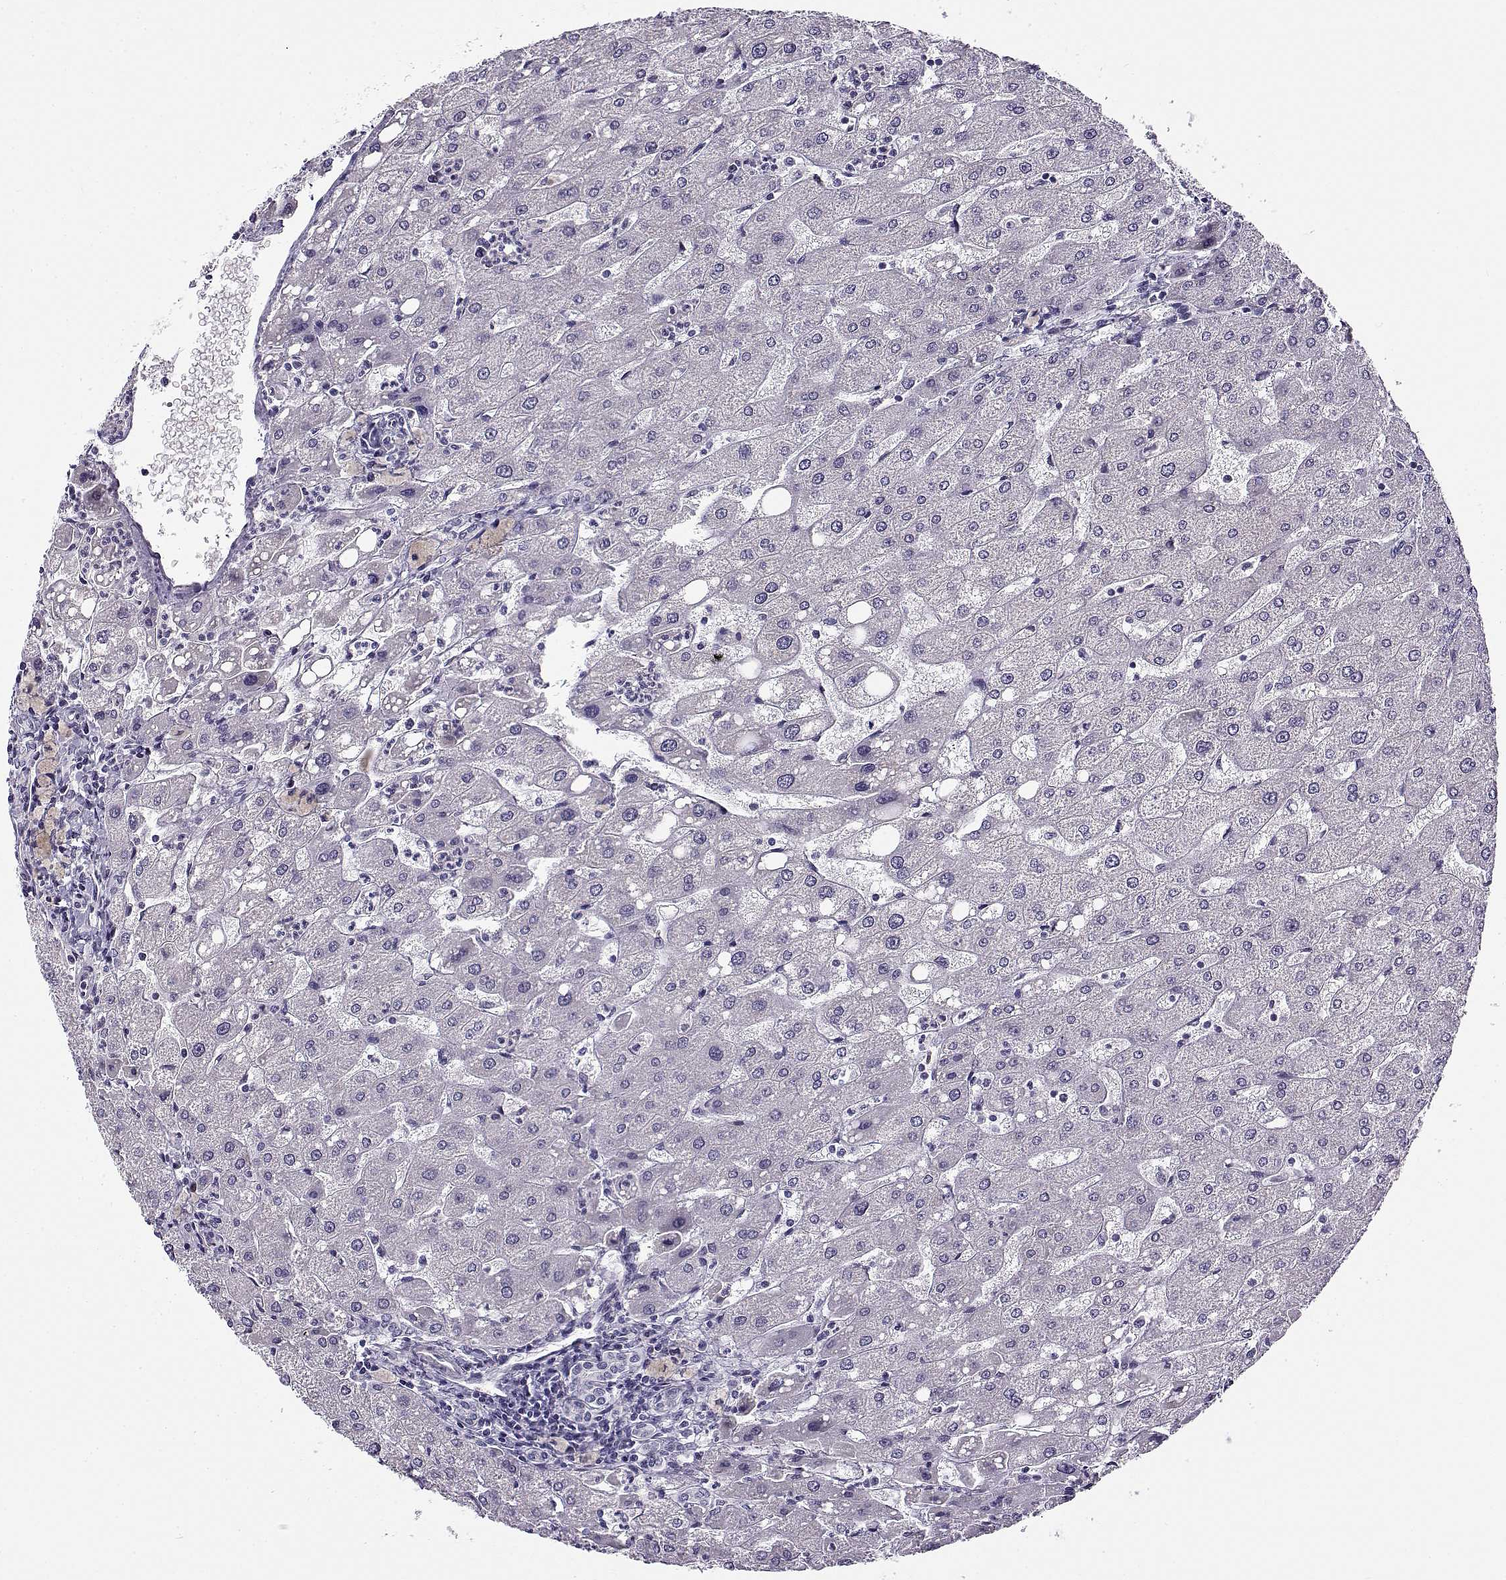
{"staining": {"intensity": "negative", "quantity": "none", "location": "none"}, "tissue": "liver", "cell_type": "Cholangiocytes", "image_type": "normal", "snomed": [{"axis": "morphology", "description": "Normal tissue, NOS"}, {"axis": "topography", "description": "Liver"}], "caption": "A high-resolution photomicrograph shows immunohistochemistry staining of benign liver, which displays no significant expression in cholangiocytes.", "gene": "BACH1", "patient": {"sex": "male", "age": 67}}